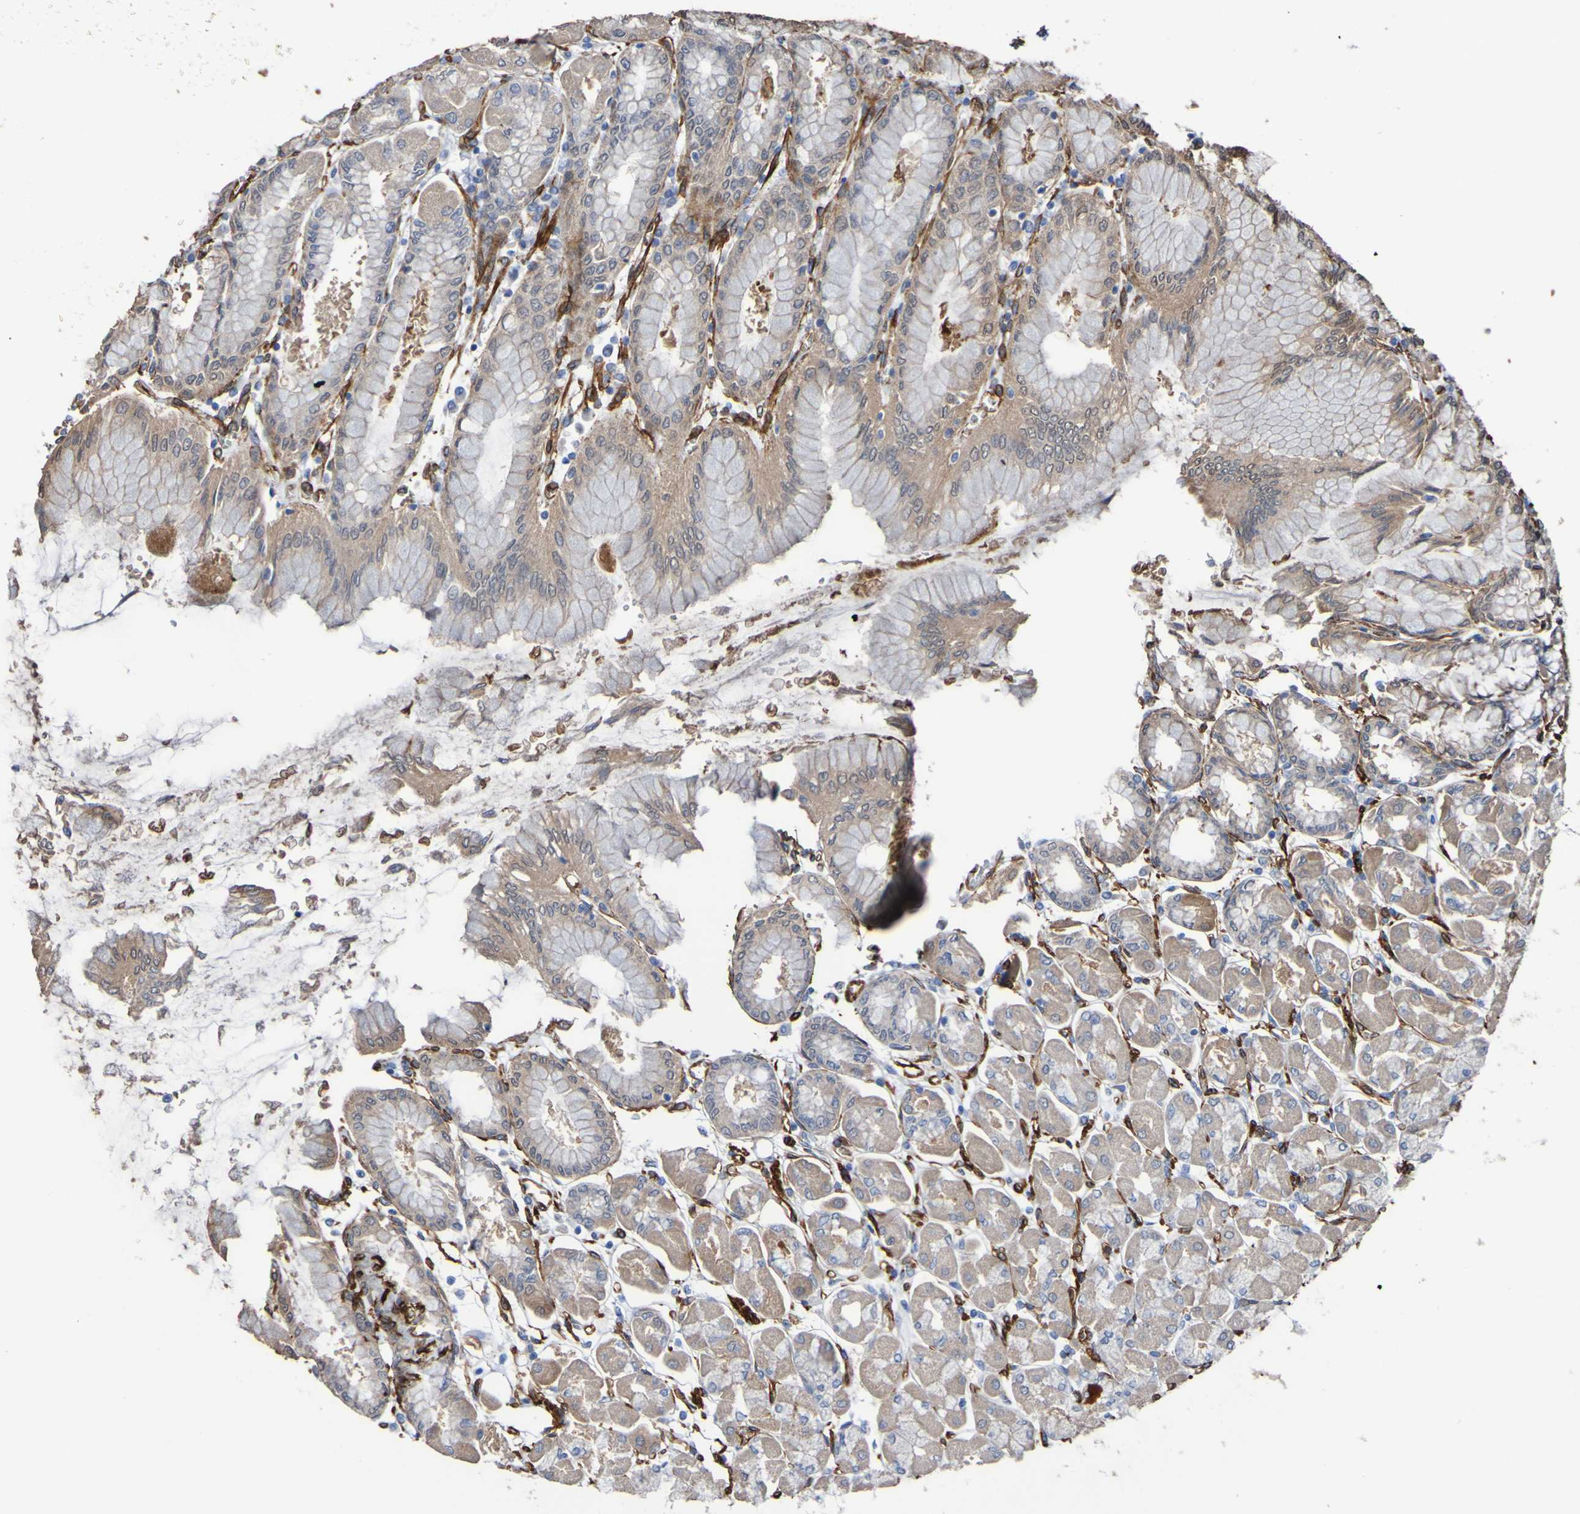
{"staining": {"intensity": "weak", "quantity": ">75%", "location": "cytoplasmic/membranous"}, "tissue": "stomach", "cell_type": "Glandular cells", "image_type": "normal", "snomed": [{"axis": "morphology", "description": "Normal tissue, NOS"}, {"axis": "topography", "description": "Stomach, upper"}], "caption": "Protein expression analysis of benign stomach demonstrates weak cytoplasmic/membranous expression in approximately >75% of glandular cells.", "gene": "ELMOD3", "patient": {"sex": "female", "age": 56}}